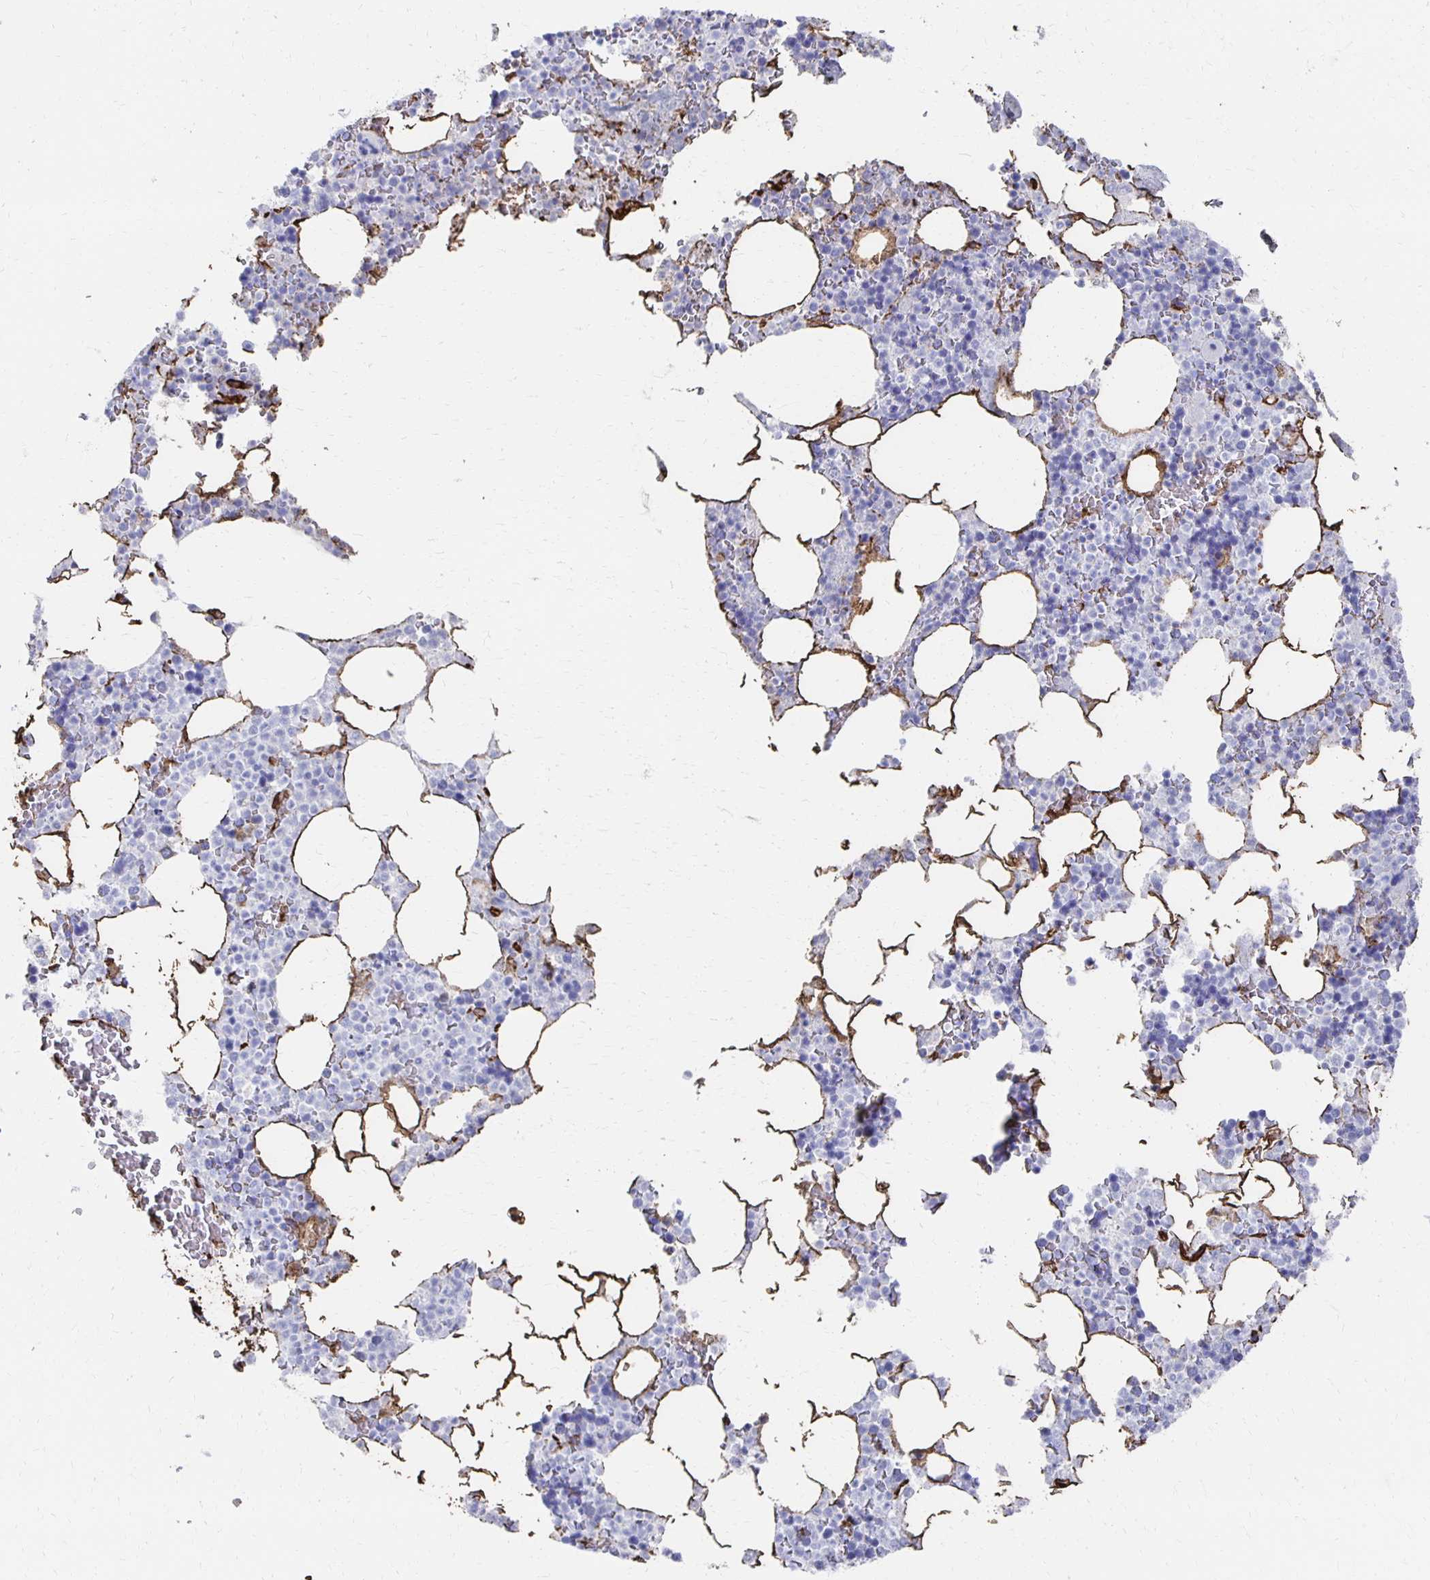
{"staining": {"intensity": "negative", "quantity": "none", "location": "none"}, "tissue": "bone marrow", "cell_type": "Hematopoietic cells", "image_type": "normal", "snomed": [{"axis": "morphology", "description": "Normal tissue, NOS"}, {"axis": "topography", "description": "Bone marrow"}], "caption": "Bone marrow stained for a protein using immunohistochemistry (IHC) displays no expression hematopoietic cells.", "gene": "VIPR2", "patient": {"sex": "female", "age": 42}}